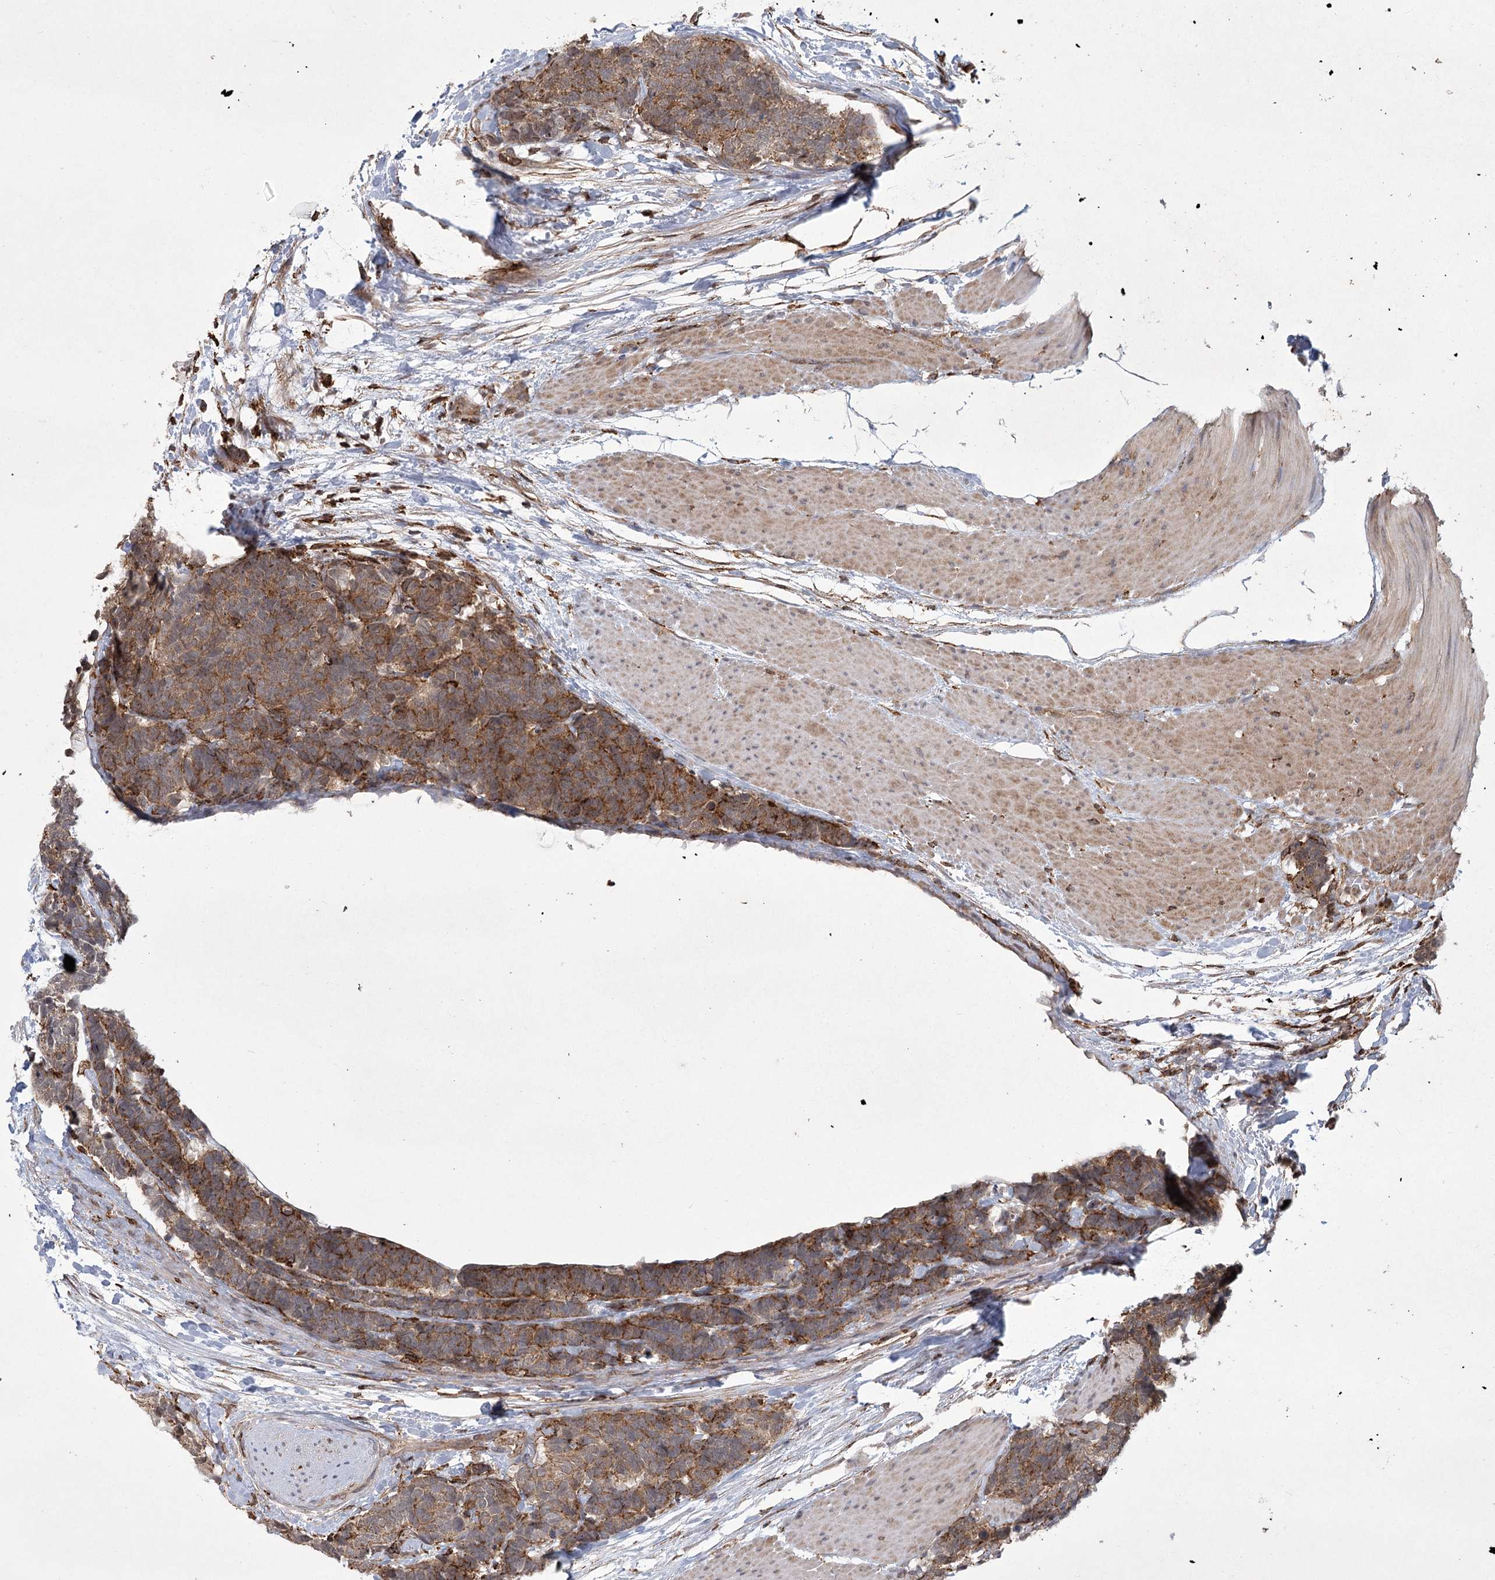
{"staining": {"intensity": "moderate", "quantity": ">75%", "location": "cytoplasmic/membranous"}, "tissue": "carcinoid", "cell_type": "Tumor cells", "image_type": "cancer", "snomed": [{"axis": "morphology", "description": "Carcinoma, NOS"}, {"axis": "morphology", "description": "Carcinoid, malignant, NOS"}, {"axis": "topography", "description": "Urinary bladder"}], "caption": "Immunohistochemical staining of carcinoid reveals medium levels of moderate cytoplasmic/membranous protein positivity in about >75% of tumor cells.", "gene": "MEPE", "patient": {"sex": "male", "age": 57}}